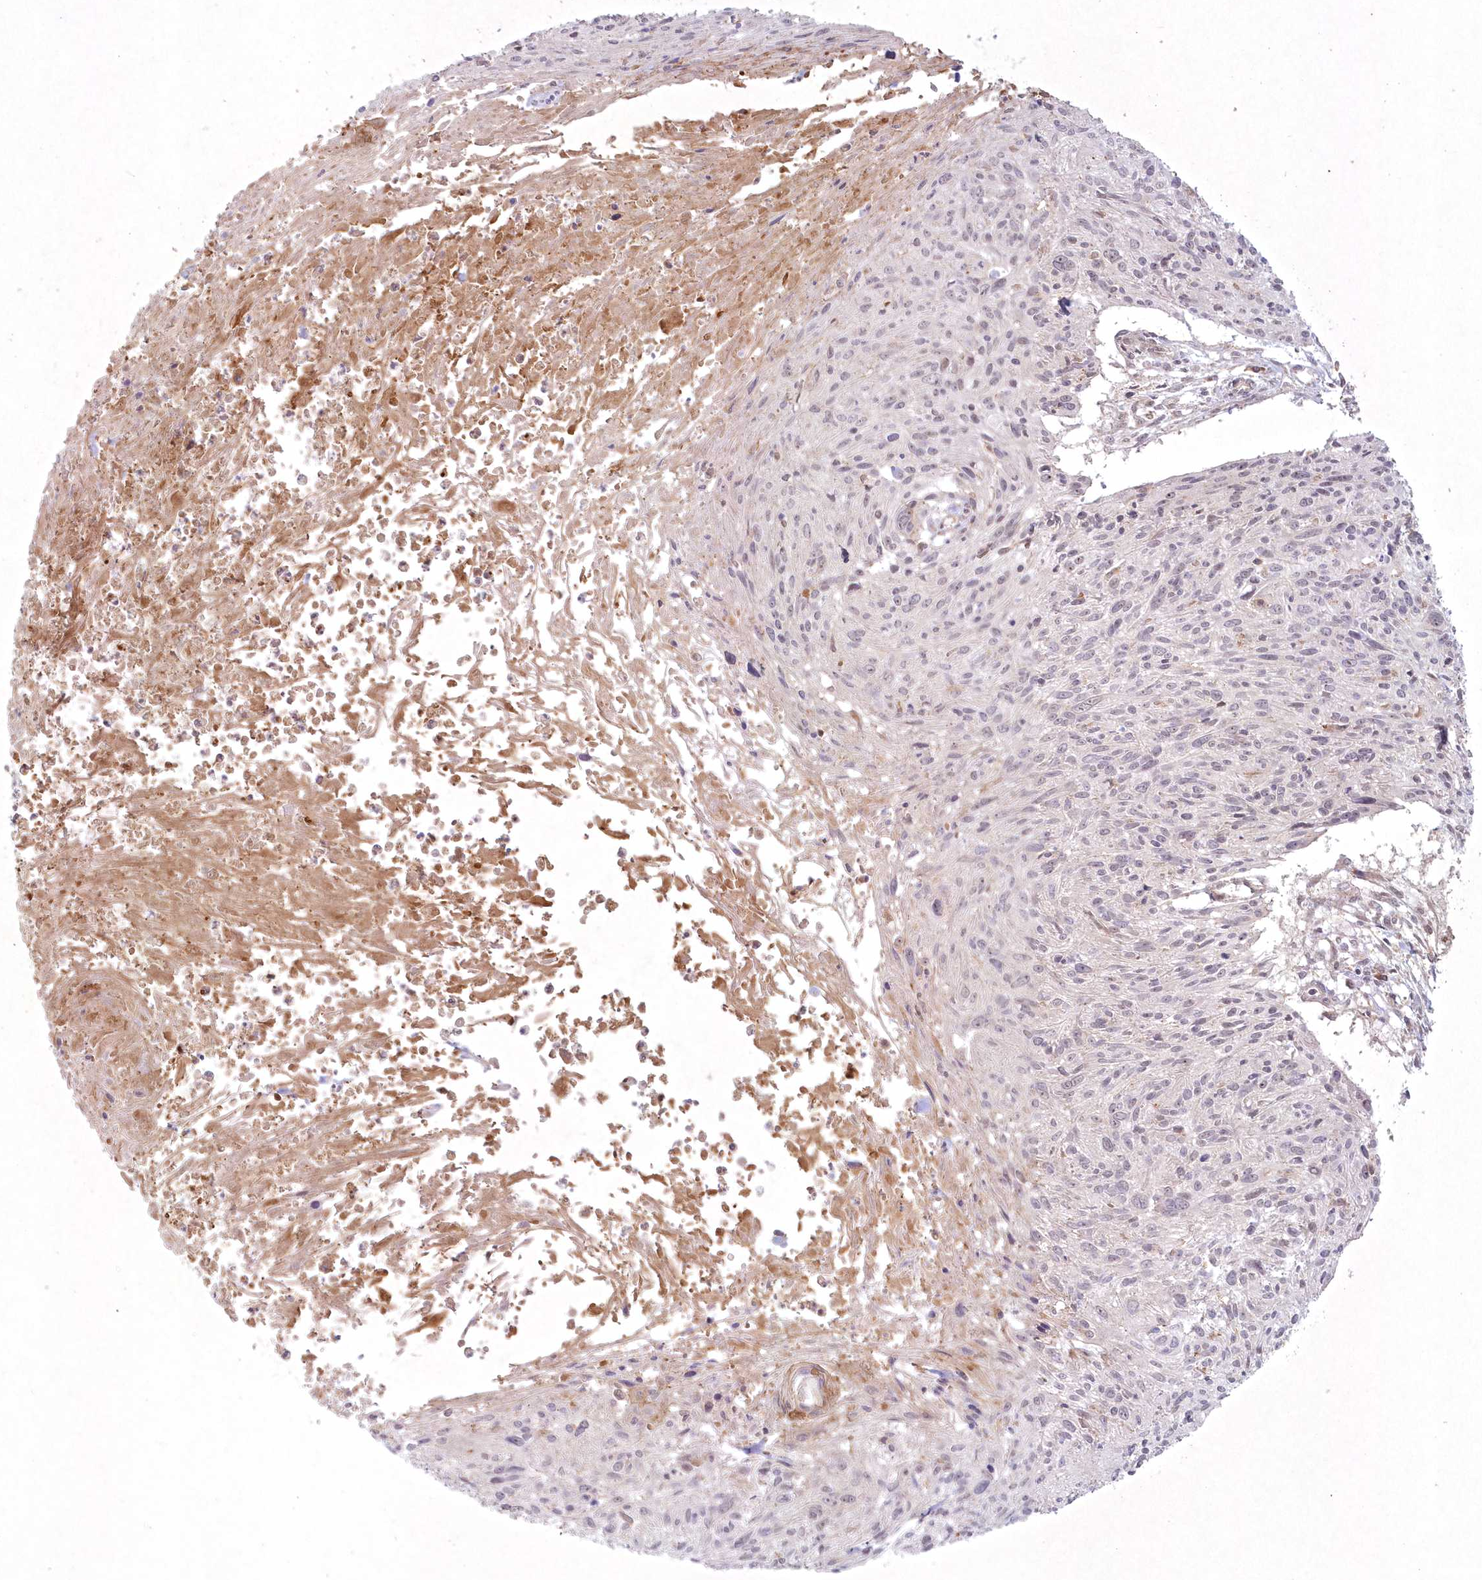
{"staining": {"intensity": "weak", "quantity": "<25%", "location": "nuclear"}, "tissue": "cervical cancer", "cell_type": "Tumor cells", "image_type": "cancer", "snomed": [{"axis": "morphology", "description": "Squamous cell carcinoma, NOS"}, {"axis": "topography", "description": "Cervix"}], "caption": "A high-resolution histopathology image shows IHC staining of cervical cancer, which displays no significant expression in tumor cells. (Immunohistochemistry, brightfield microscopy, high magnification).", "gene": "TOGARAM2", "patient": {"sex": "female", "age": 51}}